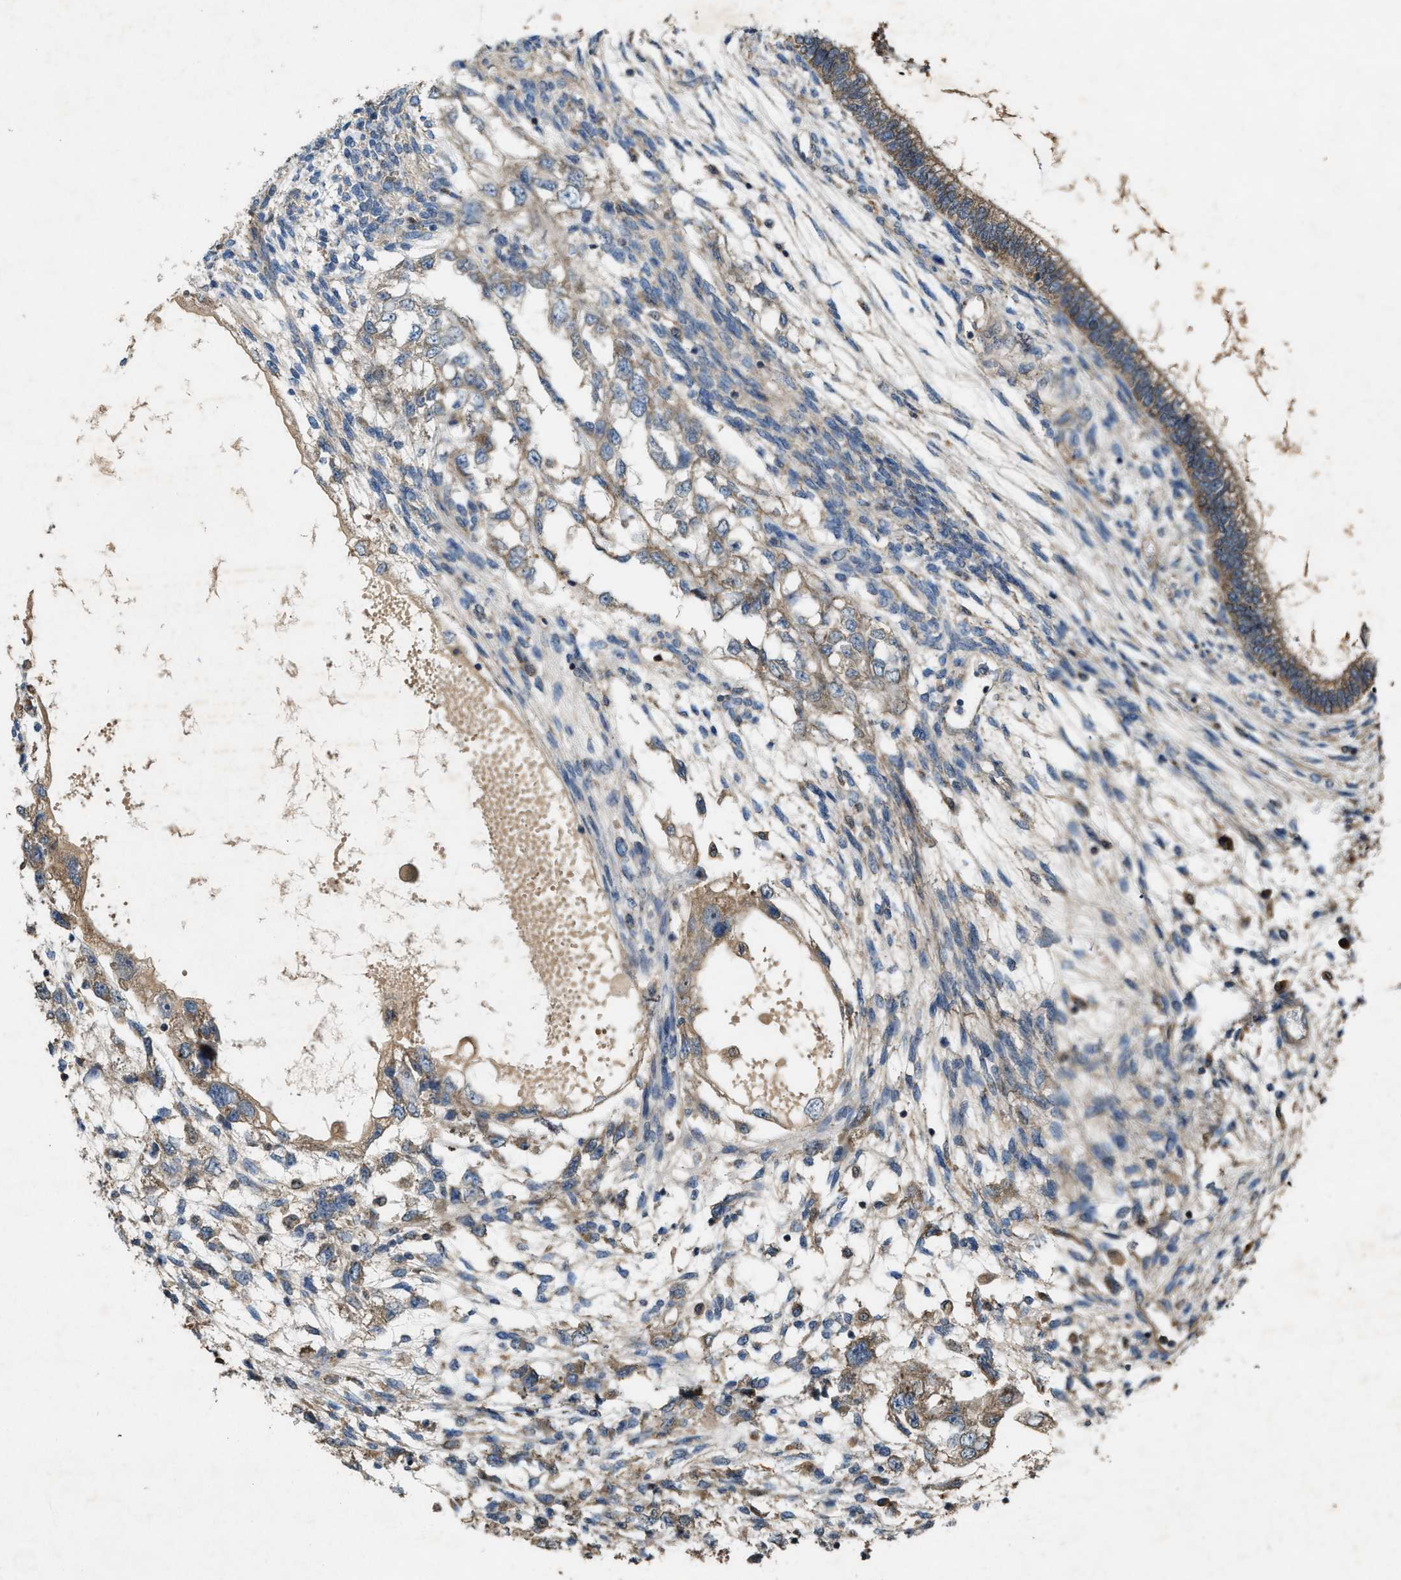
{"staining": {"intensity": "weak", "quantity": ">75%", "location": "cytoplasmic/membranous"}, "tissue": "testis cancer", "cell_type": "Tumor cells", "image_type": "cancer", "snomed": [{"axis": "morphology", "description": "Seminoma, NOS"}, {"axis": "topography", "description": "Testis"}], "caption": "Tumor cells display low levels of weak cytoplasmic/membranous positivity in approximately >75% of cells in human testis cancer (seminoma).", "gene": "PDP2", "patient": {"sex": "male", "age": 28}}